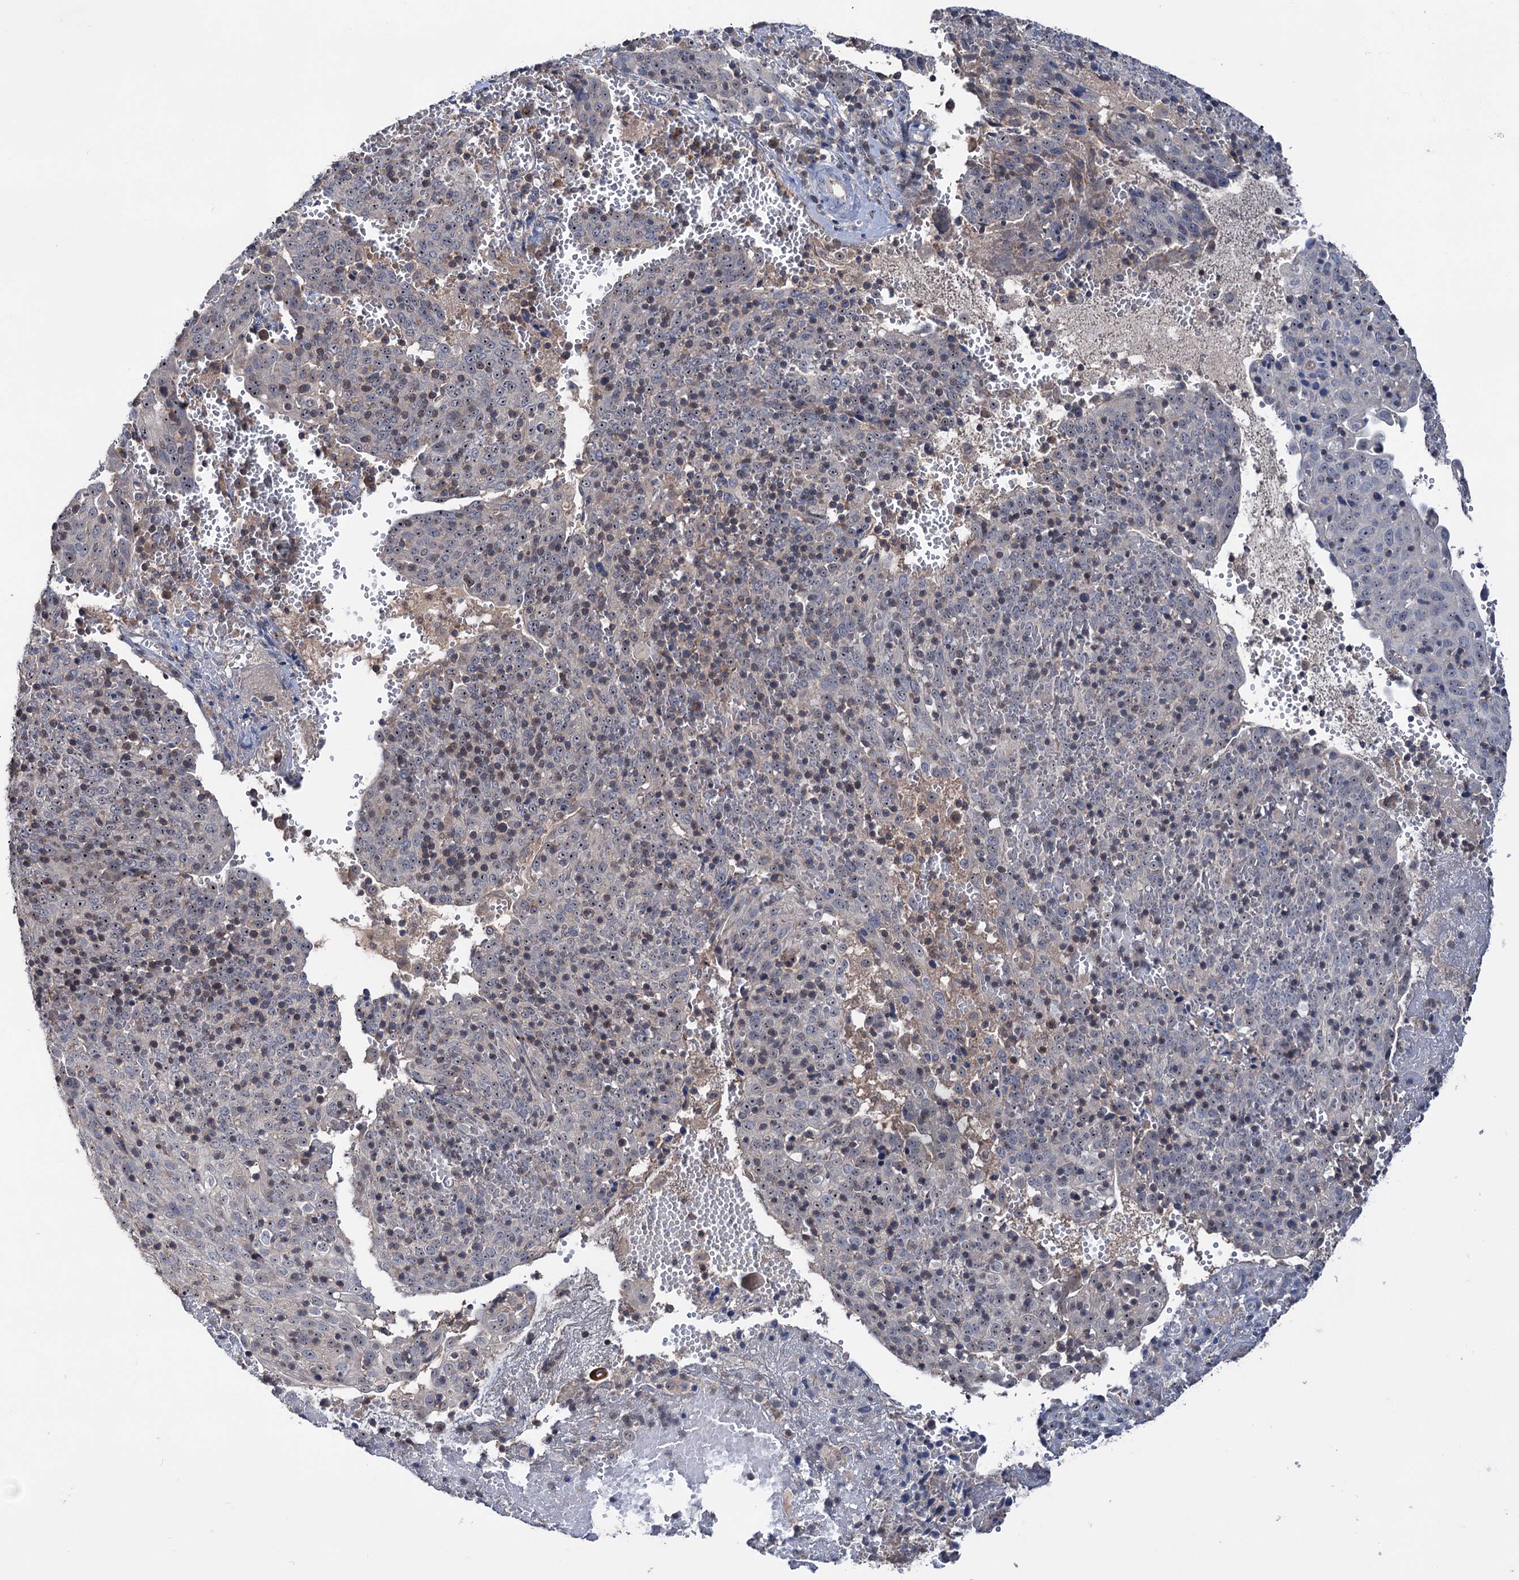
{"staining": {"intensity": "weak", "quantity": "<25%", "location": "nuclear"}, "tissue": "cervical cancer", "cell_type": "Tumor cells", "image_type": "cancer", "snomed": [{"axis": "morphology", "description": "Squamous cell carcinoma, NOS"}, {"axis": "topography", "description": "Cervix"}], "caption": "A histopathology image of human cervical cancer (squamous cell carcinoma) is negative for staining in tumor cells.", "gene": "HTR3B", "patient": {"sex": "female", "age": 67}}